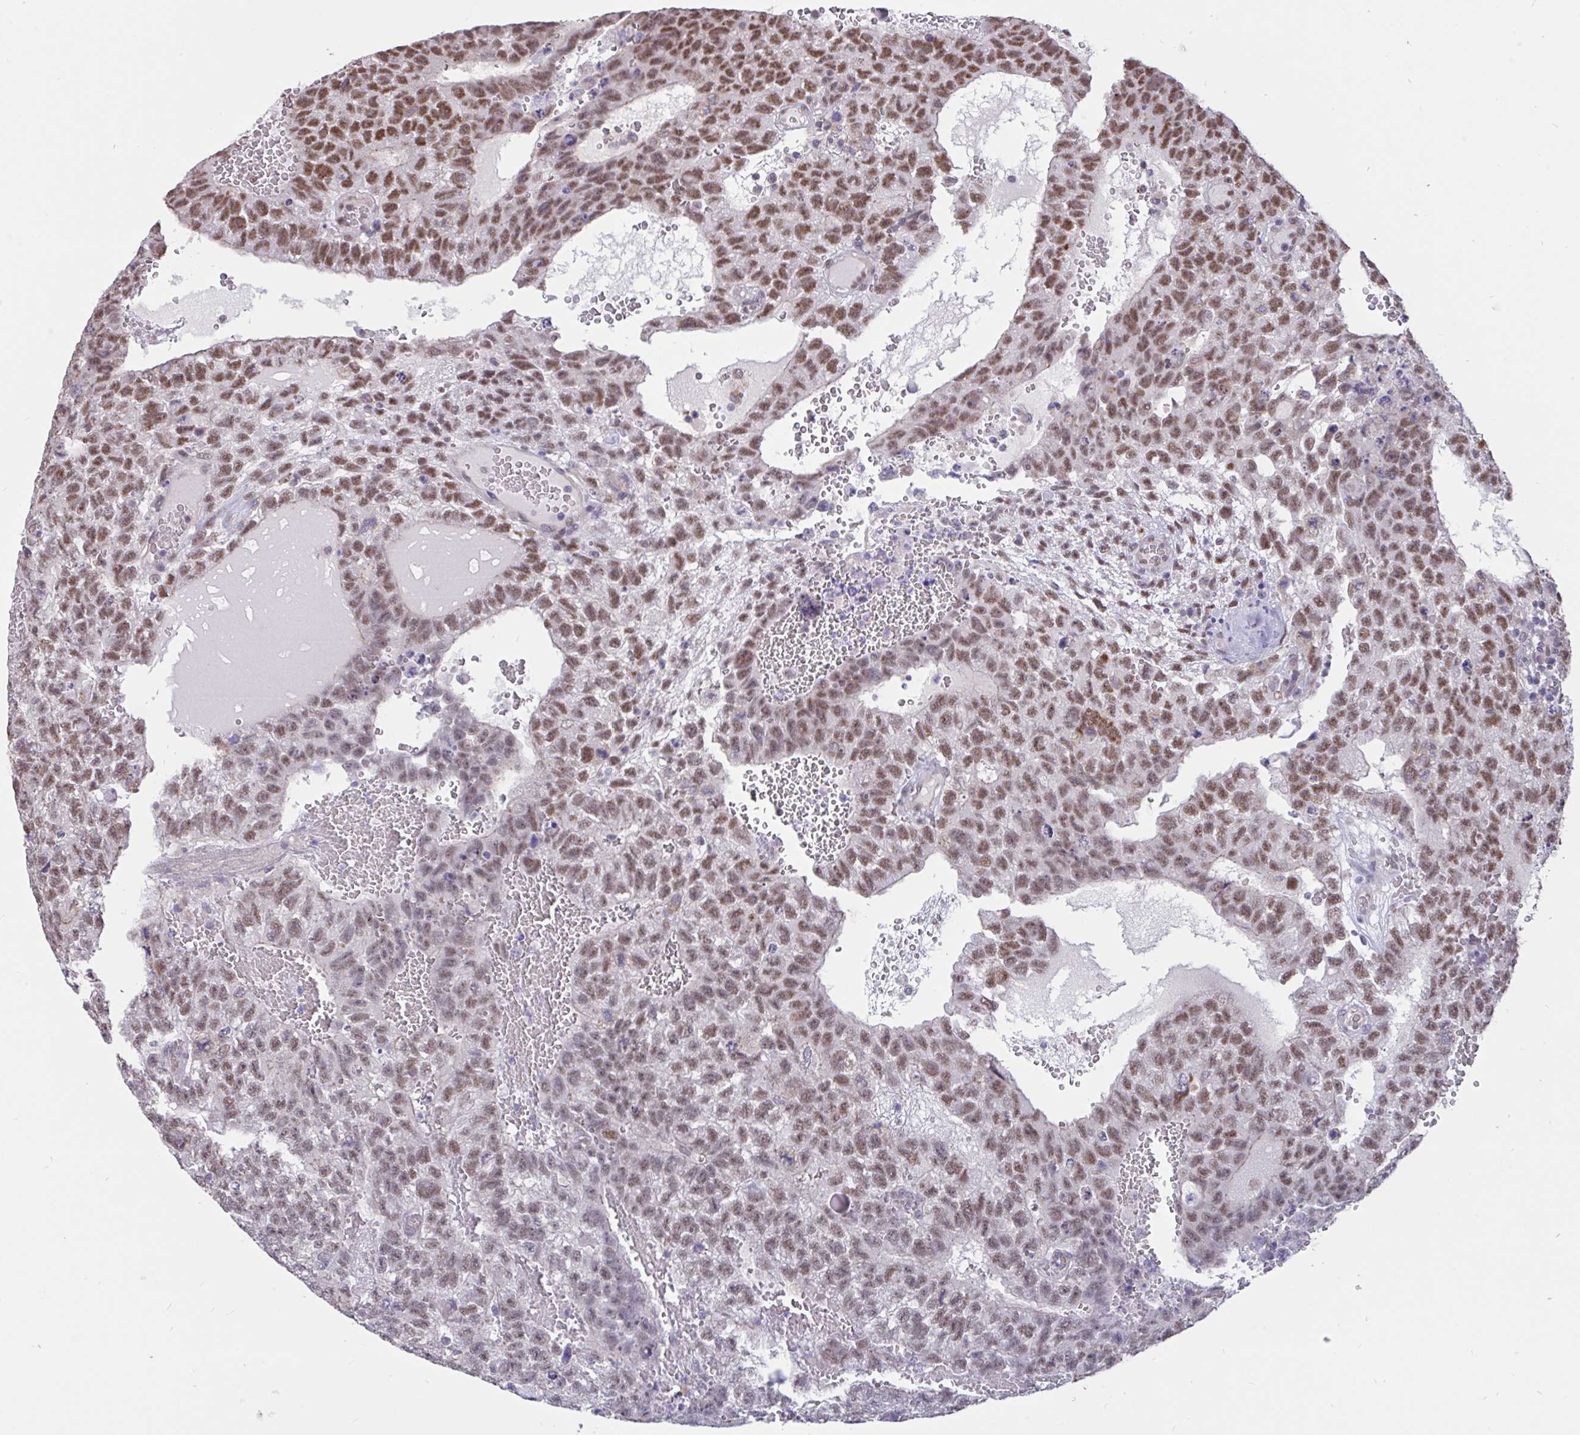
{"staining": {"intensity": "moderate", "quantity": "25%-75%", "location": "nuclear"}, "tissue": "testis cancer", "cell_type": "Tumor cells", "image_type": "cancer", "snomed": [{"axis": "morphology", "description": "Carcinoma, Embryonal, NOS"}, {"axis": "topography", "description": "Testis"}], "caption": "Protein staining of testis cancer (embryonal carcinoma) tissue shows moderate nuclear staining in about 25%-75% of tumor cells.", "gene": "DDX39A", "patient": {"sex": "male", "age": 26}}